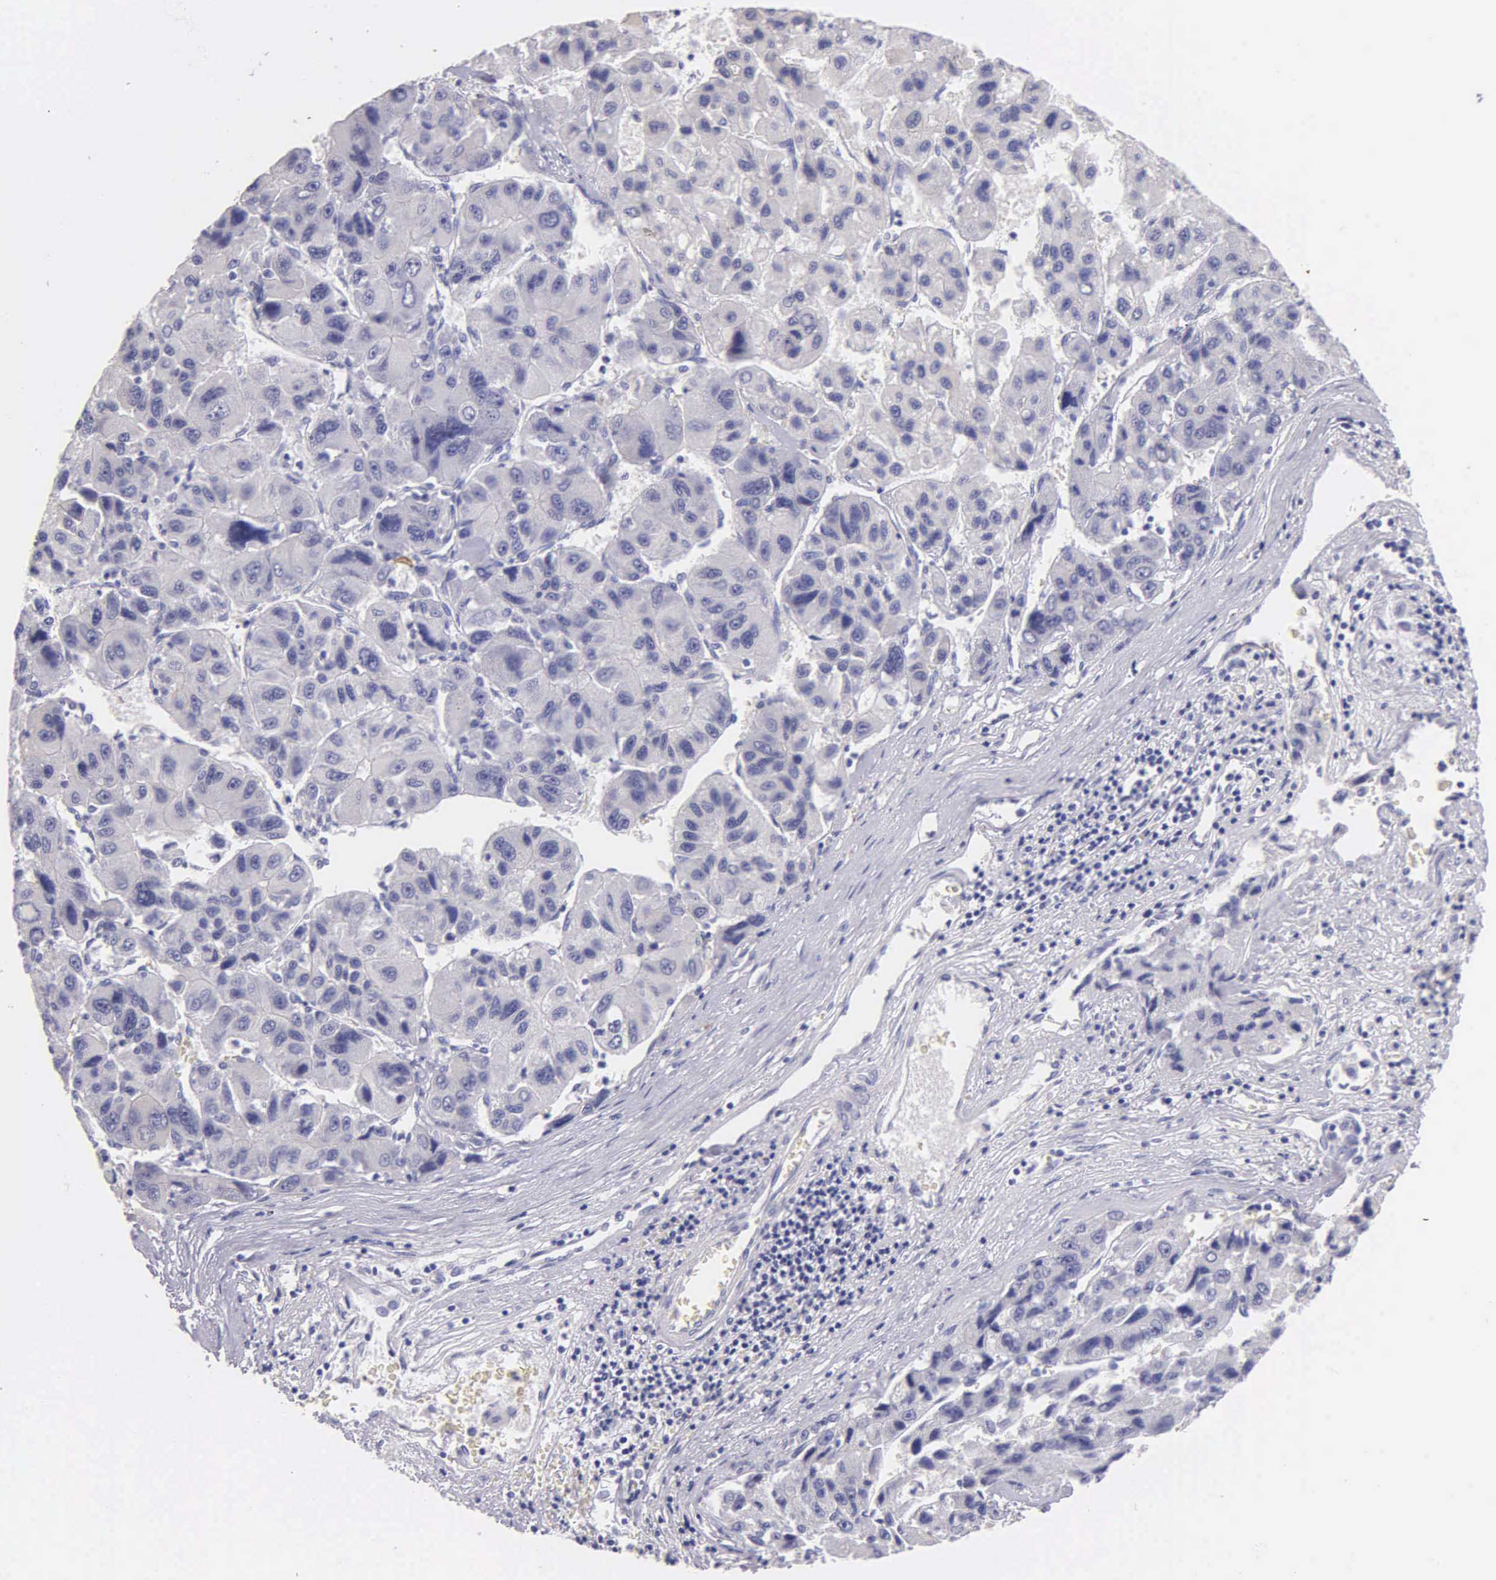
{"staining": {"intensity": "negative", "quantity": "none", "location": "none"}, "tissue": "liver cancer", "cell_type": "Tumor cells", "image_type": "cancer", "snomed": [{"axis": "morphology", "description": "Carcinoma, Hepatocellular, NOS"}, {"axis": "topography", "description": "Liver"}], "caption": "Immunohistochemical staining of liver cancer displays no significant expression in tumor cells. The staining was performed using DAB (3,3'-diaminobenzidine) to visualize the protein expression in brown, while the nuclei were stained in blue with hematoxylin (Magnification: 20x).", "gene": "KRT17", "patient": {"sex": "male", "age": 64}}